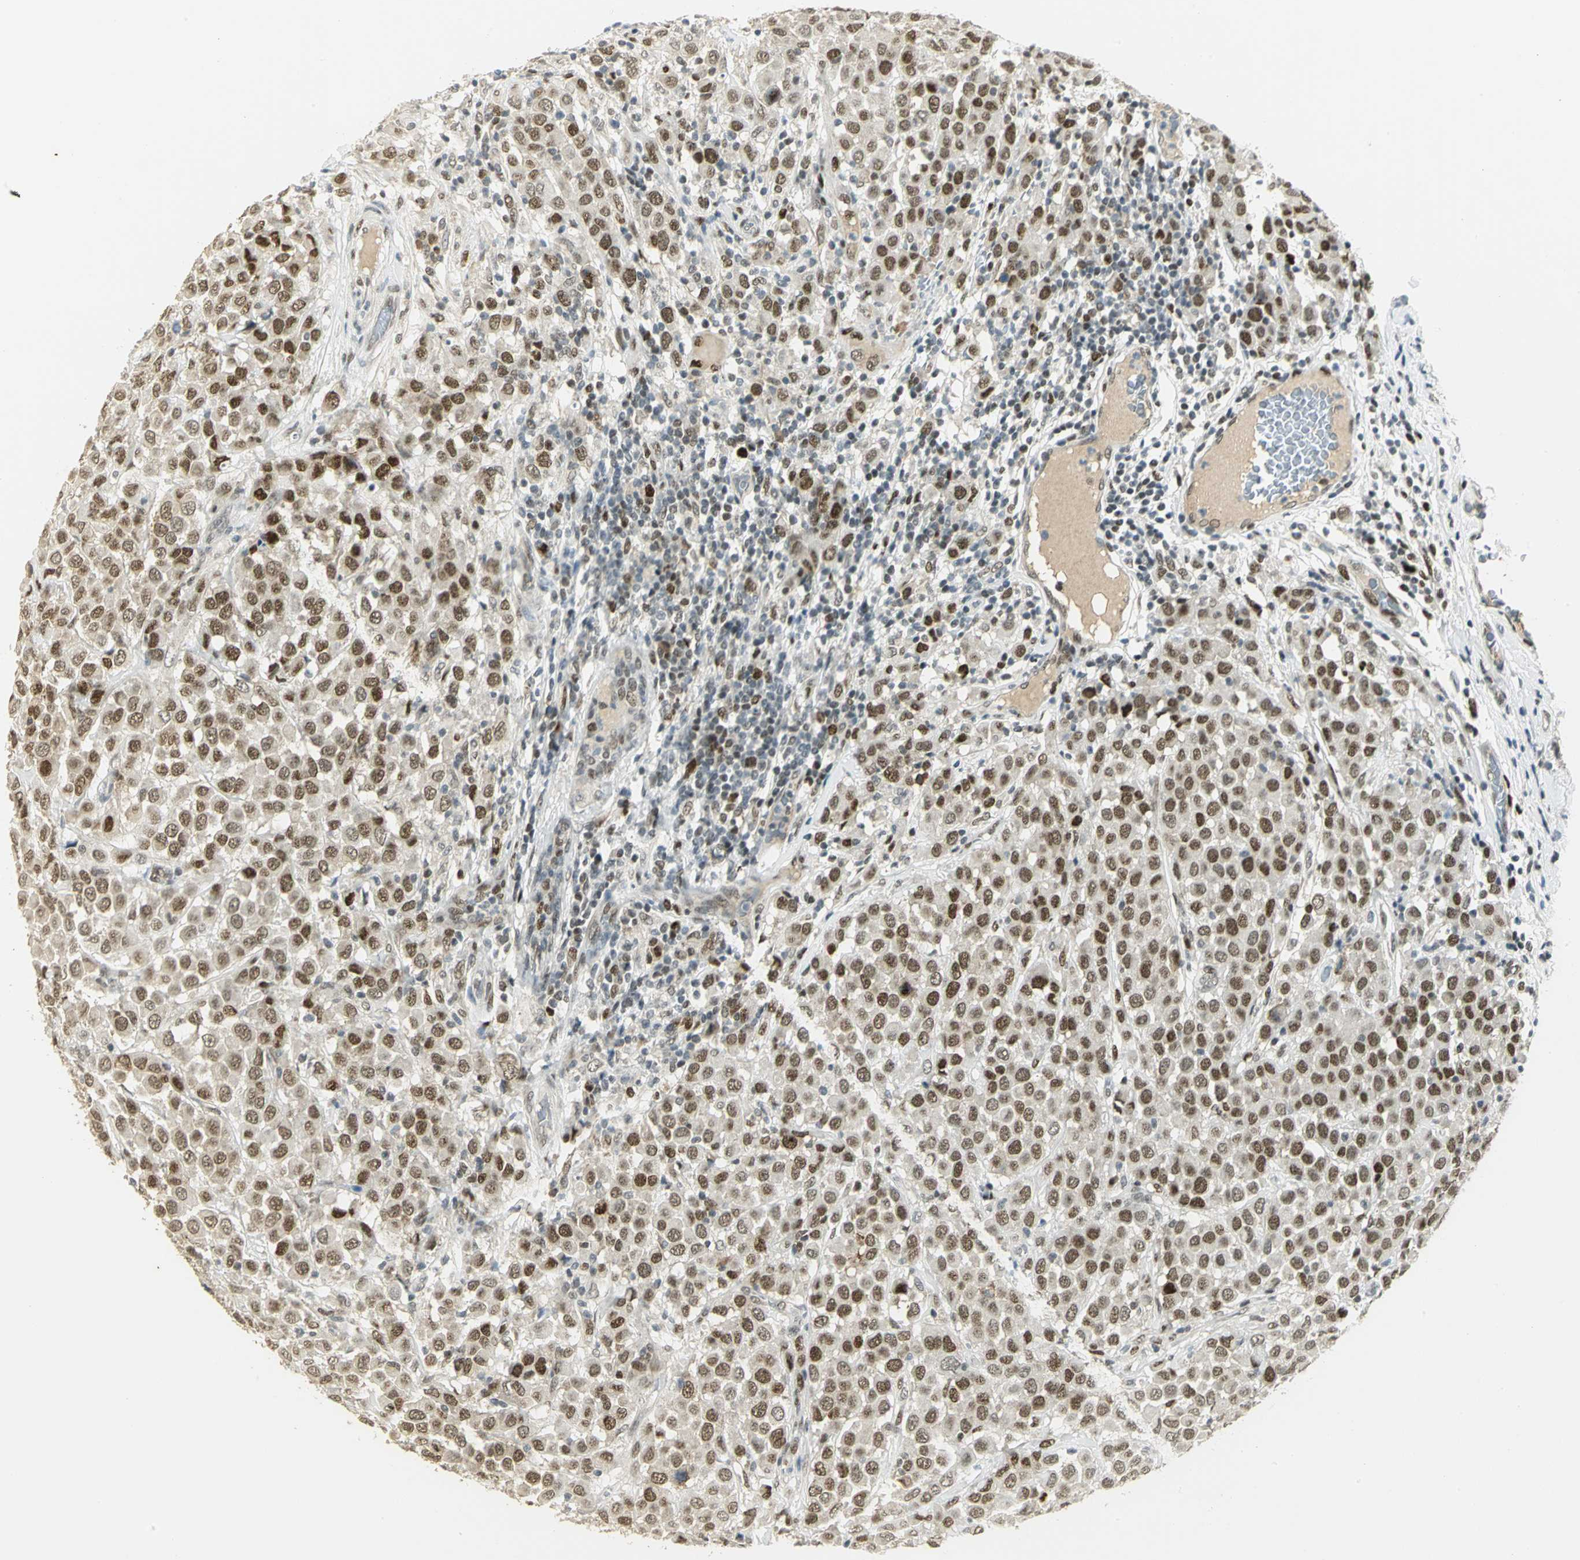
{"staining": {"intensity": "strong", "quantity": ">75%", "location": "nuclear"}, "tissue": "breast cancer", "cell_type": "Tumor cells", "image_type": "cancer", "snomed": [{"axis": "morphology", "description": "Duct carcinoma"}, {"axis": "topography", "description": "Breast"}], "caption": "This is an image of immunohistochemistry (IHC) staining of infiltrating ductal carcinoma (breast), which shows strong positivity in the nuclear of tumor cells.", "gene": "AK6", "patient": {"sex": "female", "age": 61}}